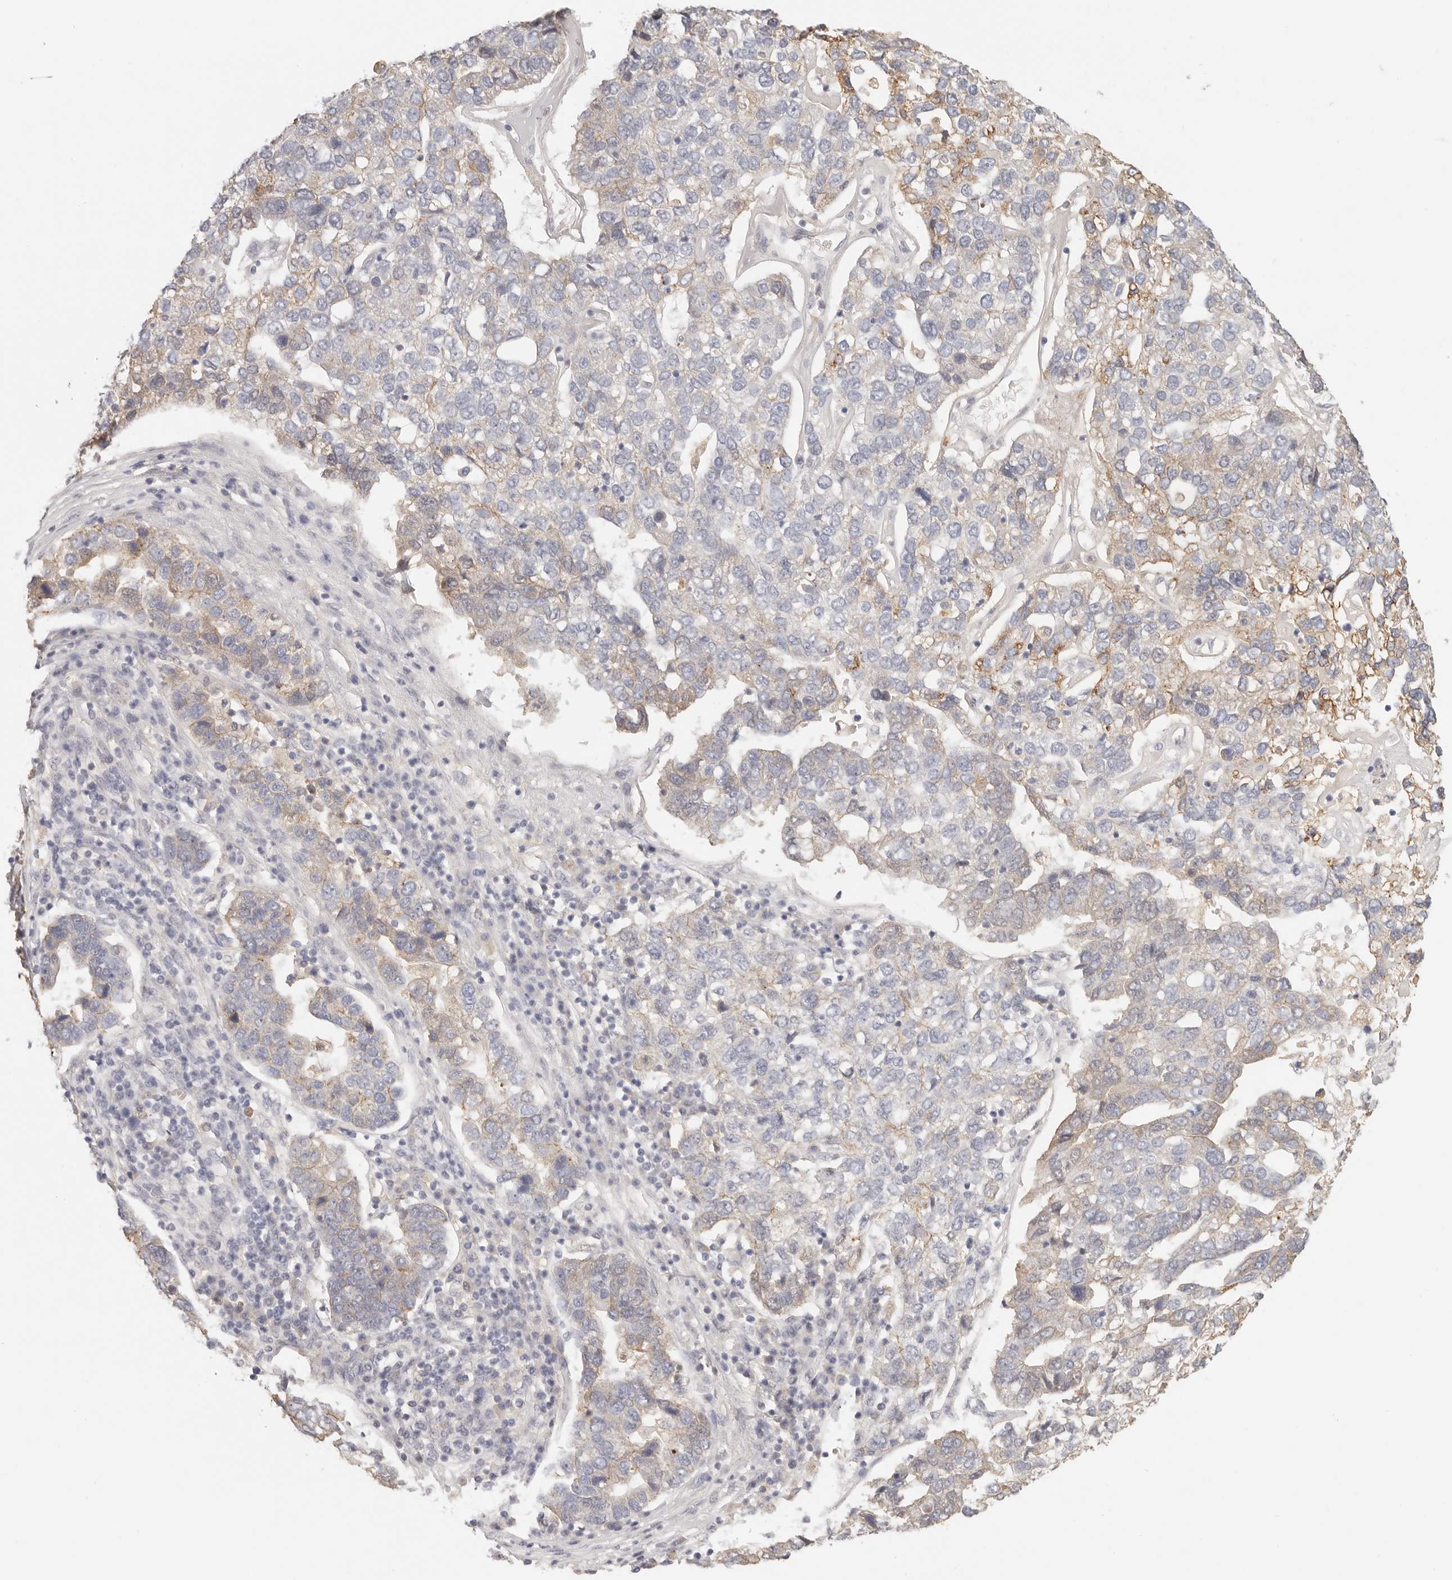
{"staining": {"intensity": "weak", "quantity": "<25%", "location": "cytoplasmic/membranous"}, "tissue": "pancreatic cancer", "cell_type": "Tumor cells", "image_type": "cancer", "snomed": [{"axis": "morphology", "description": "Adenocarcinoma, NOS"}, {"axis": "topography", "description": "Pancreas"}], "caption": "Tumor cells are negative for brown protein staining in adenocarcinoma (pancreatic). (Stains: DAB (3,3'-diaminobenzidine) immunohistochemistry (IHC) with hematoxylin counter stain, Microscopy: brightfield microscopy at high magnification).", "gene": "ANXA9", "patient": {"sex": "female", "age": 61}}